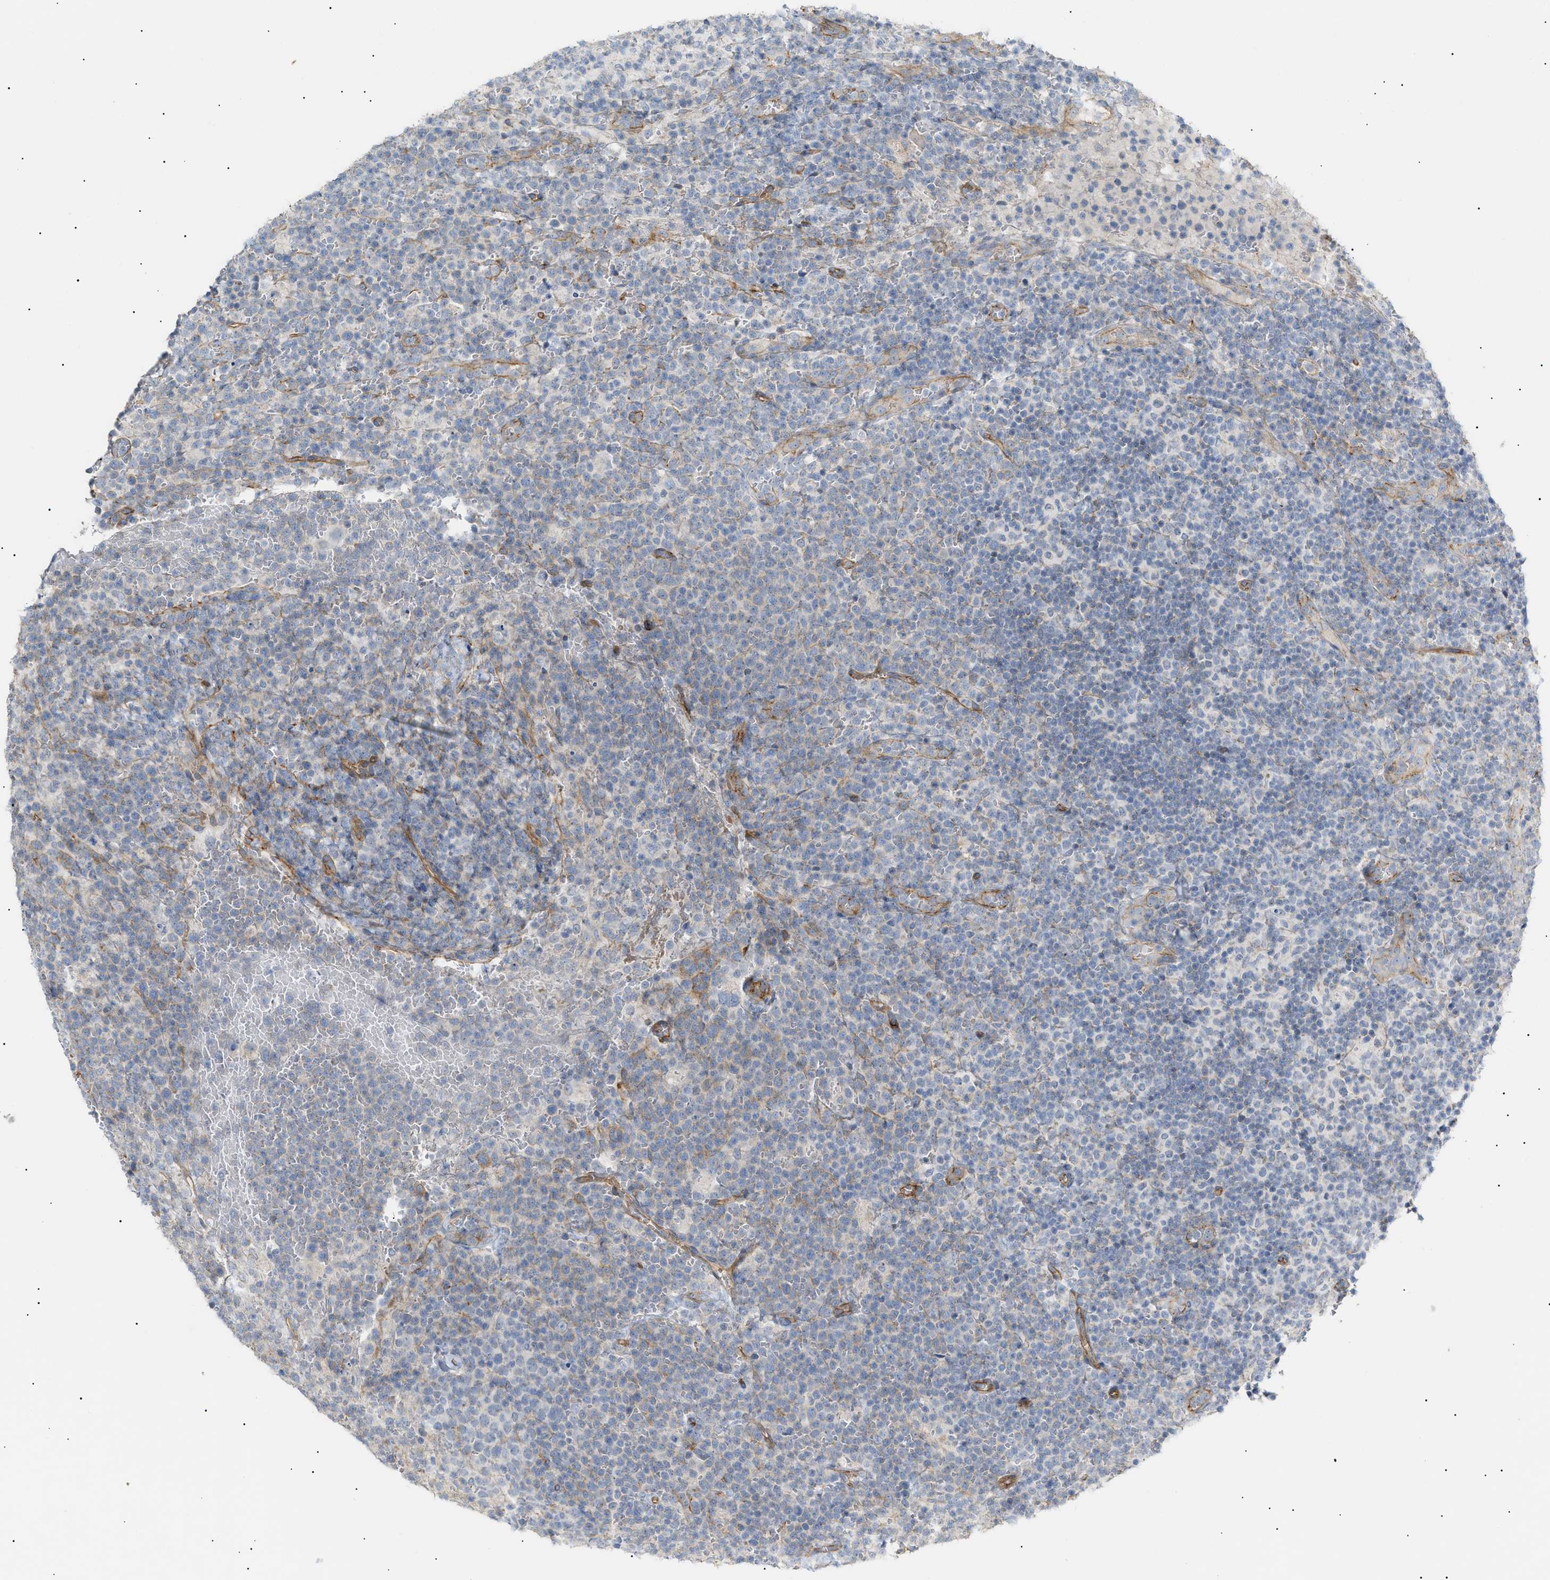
{"staining": {"intensity": "negative", "quantity": "none", "location": "none"}, "tissue": "lymphoma", "cell_type": "Tumor cells", "image_type": "cancer", "snomed": [{"axis": "morphology", "description": "Malignant lymphoma, non-Hodgkin's type, High grade"}, {"axis": "topography", "description": "Lymph node"}], "caption": "Tumor cells are negative for protein expression in human lymphoma.", "gene": "ZFHX2", "patient": {"sex": "male", "age": 61}}